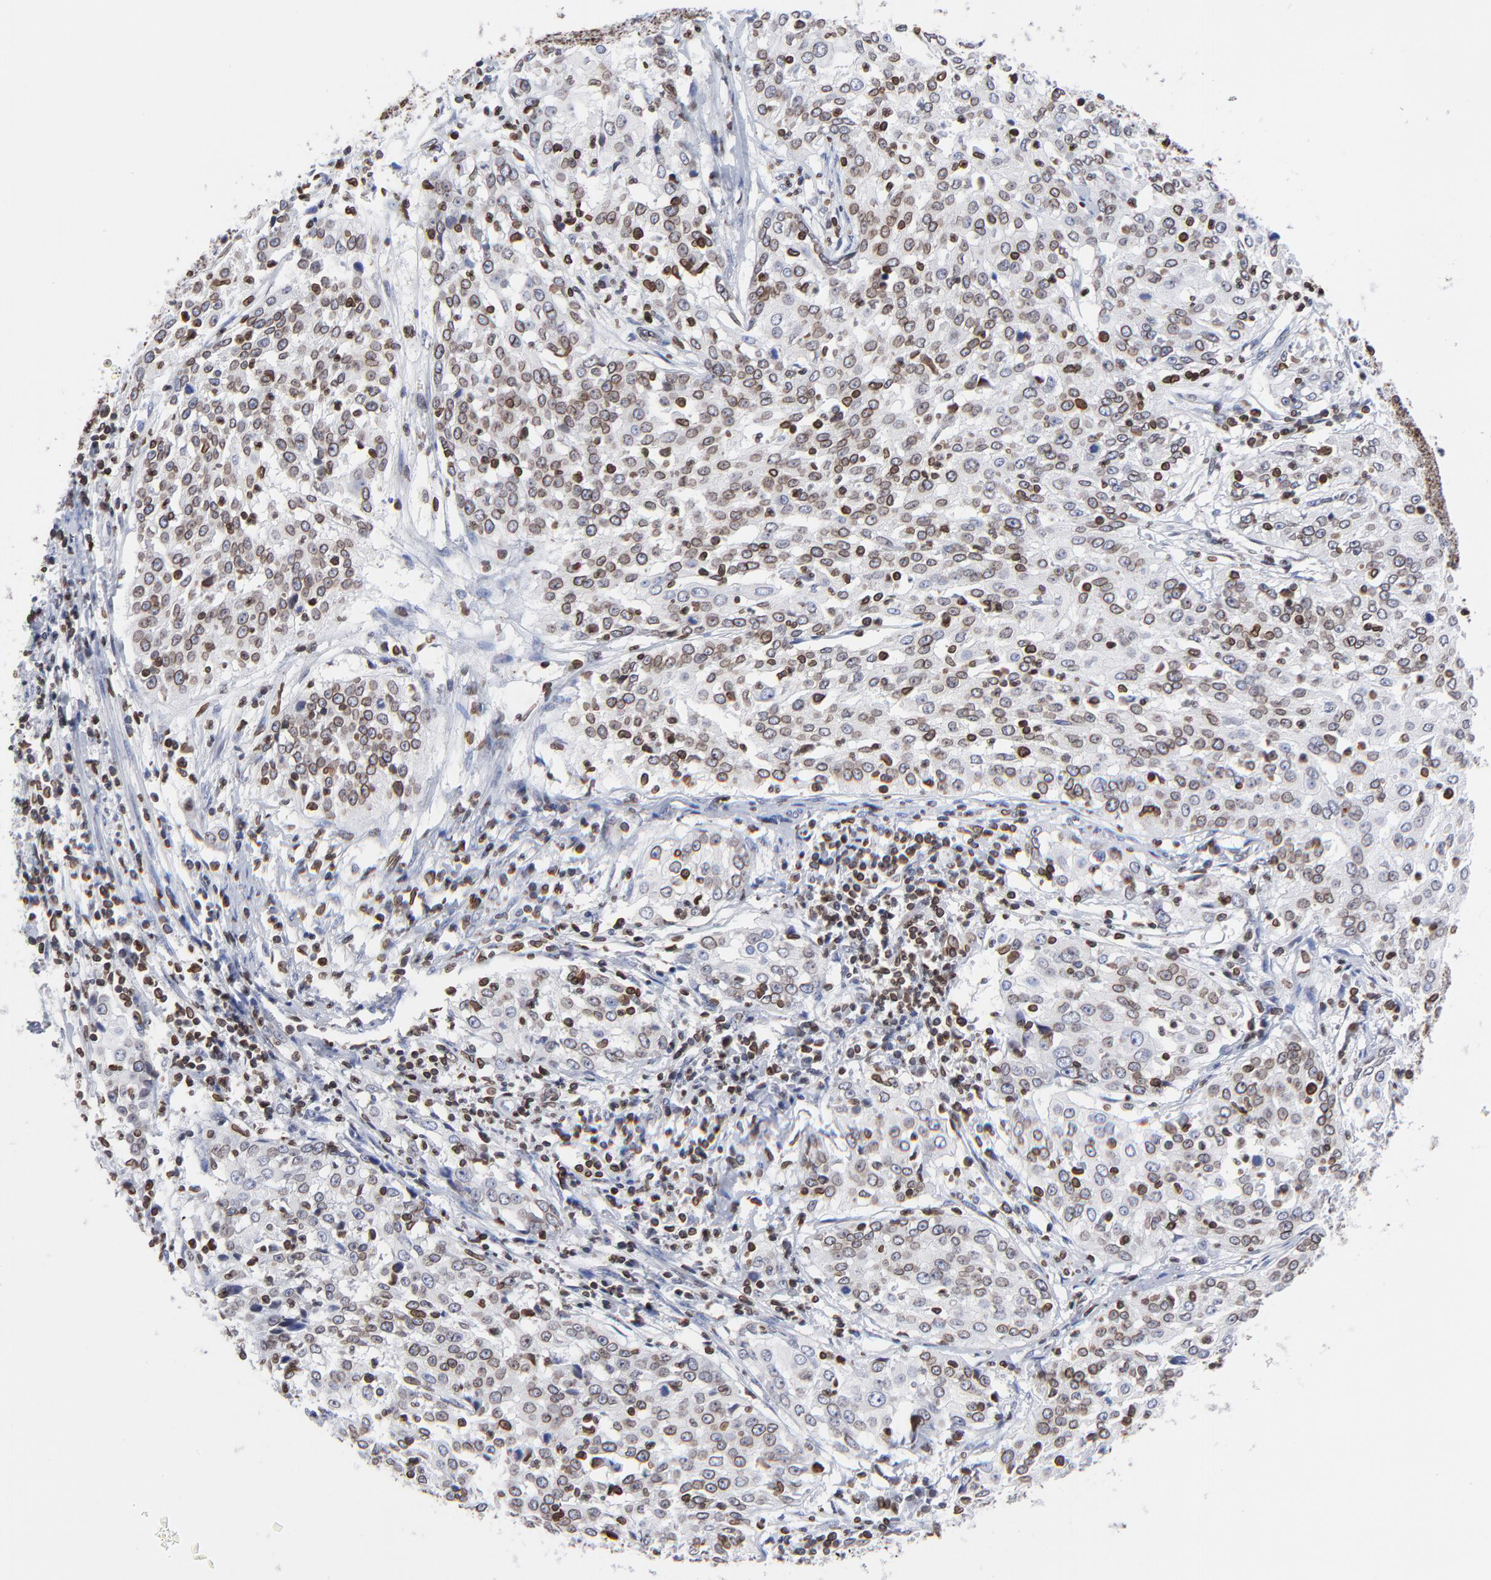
{"staining": {"intensity": "moderate", "quantity": ">75%", "location": "cytoplasmic/membranous,nuclear"}, "tissue": "cervical cancer", "cell_type": "Tumor cells", "image_type": "cancer", "snomed": [{"axis": "morphology", "description": "Squamous cell carcinoma, NOS"}, {"axis": "topography", "description": "Cervix"}], "caption": "Cervical cancer stained for a protein demonstrates moderate cytoplasmic/membranous and nuclear positivity in tumor cells.", "gene": "THAP7", "patient": {"sex": "female", "age": 39}}